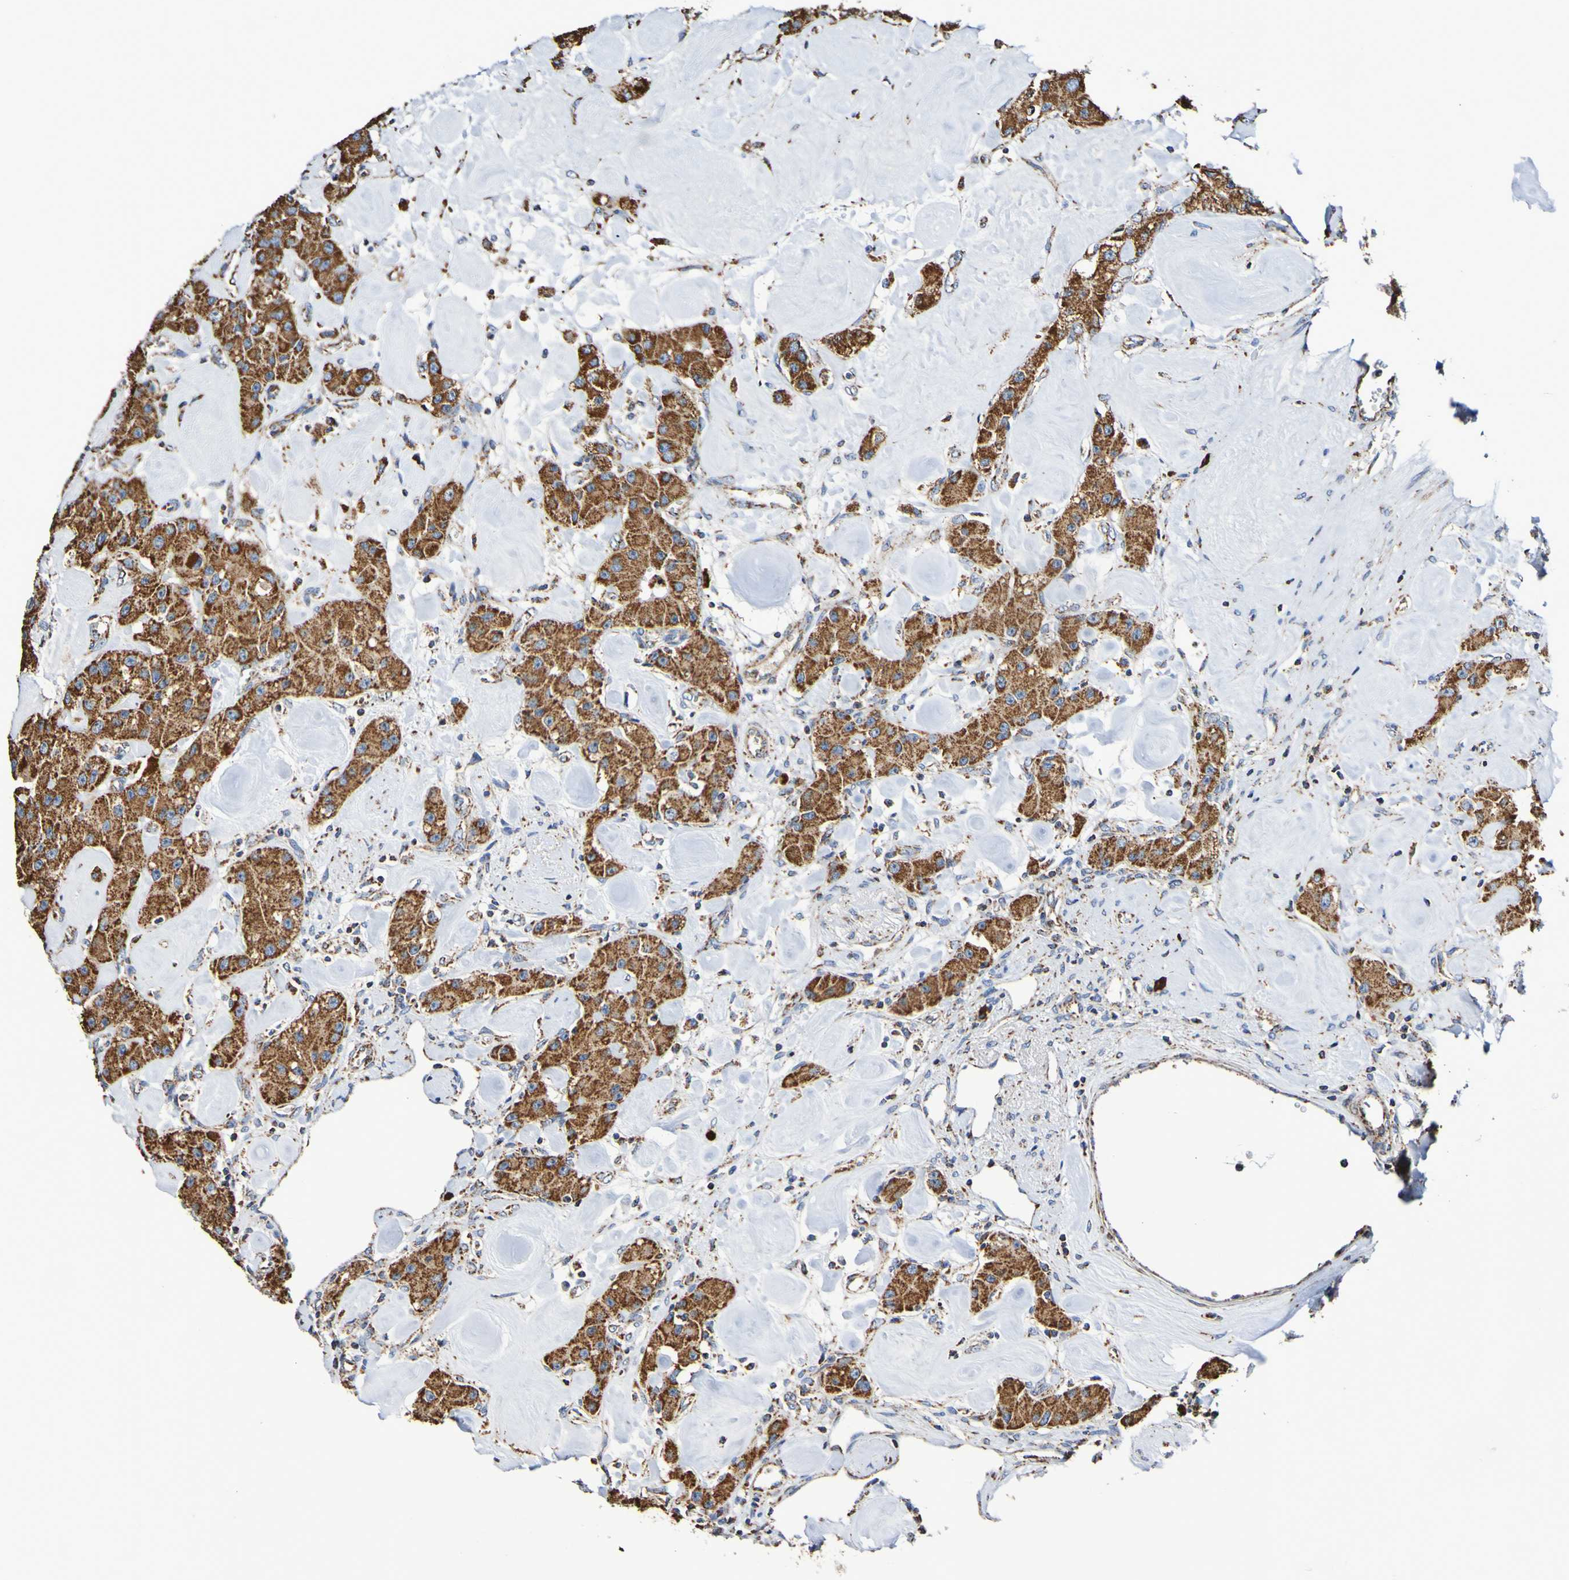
{"staining": {"intensity": "strong", "quantity": ">75%", "location": "cytoplasmic/membranous"}, "tissue": "carcinoid", "cell_type": "Tumor cells", "image_type": "cancer", "snomed": [{"axis": "morphology", "description": "Carcinoid, malignant, NOS"}, {"axis": "topography", "description": "Pancreas"}], "caption": "Carcinoid (malignant) was stained to show a protein in brown. There is high levels of strong cytoplasmic/membranous positivity in approximately >75% of tumor cells.", "gene": "IL18R1", "patient": {"sex": "male", "age": 41}}